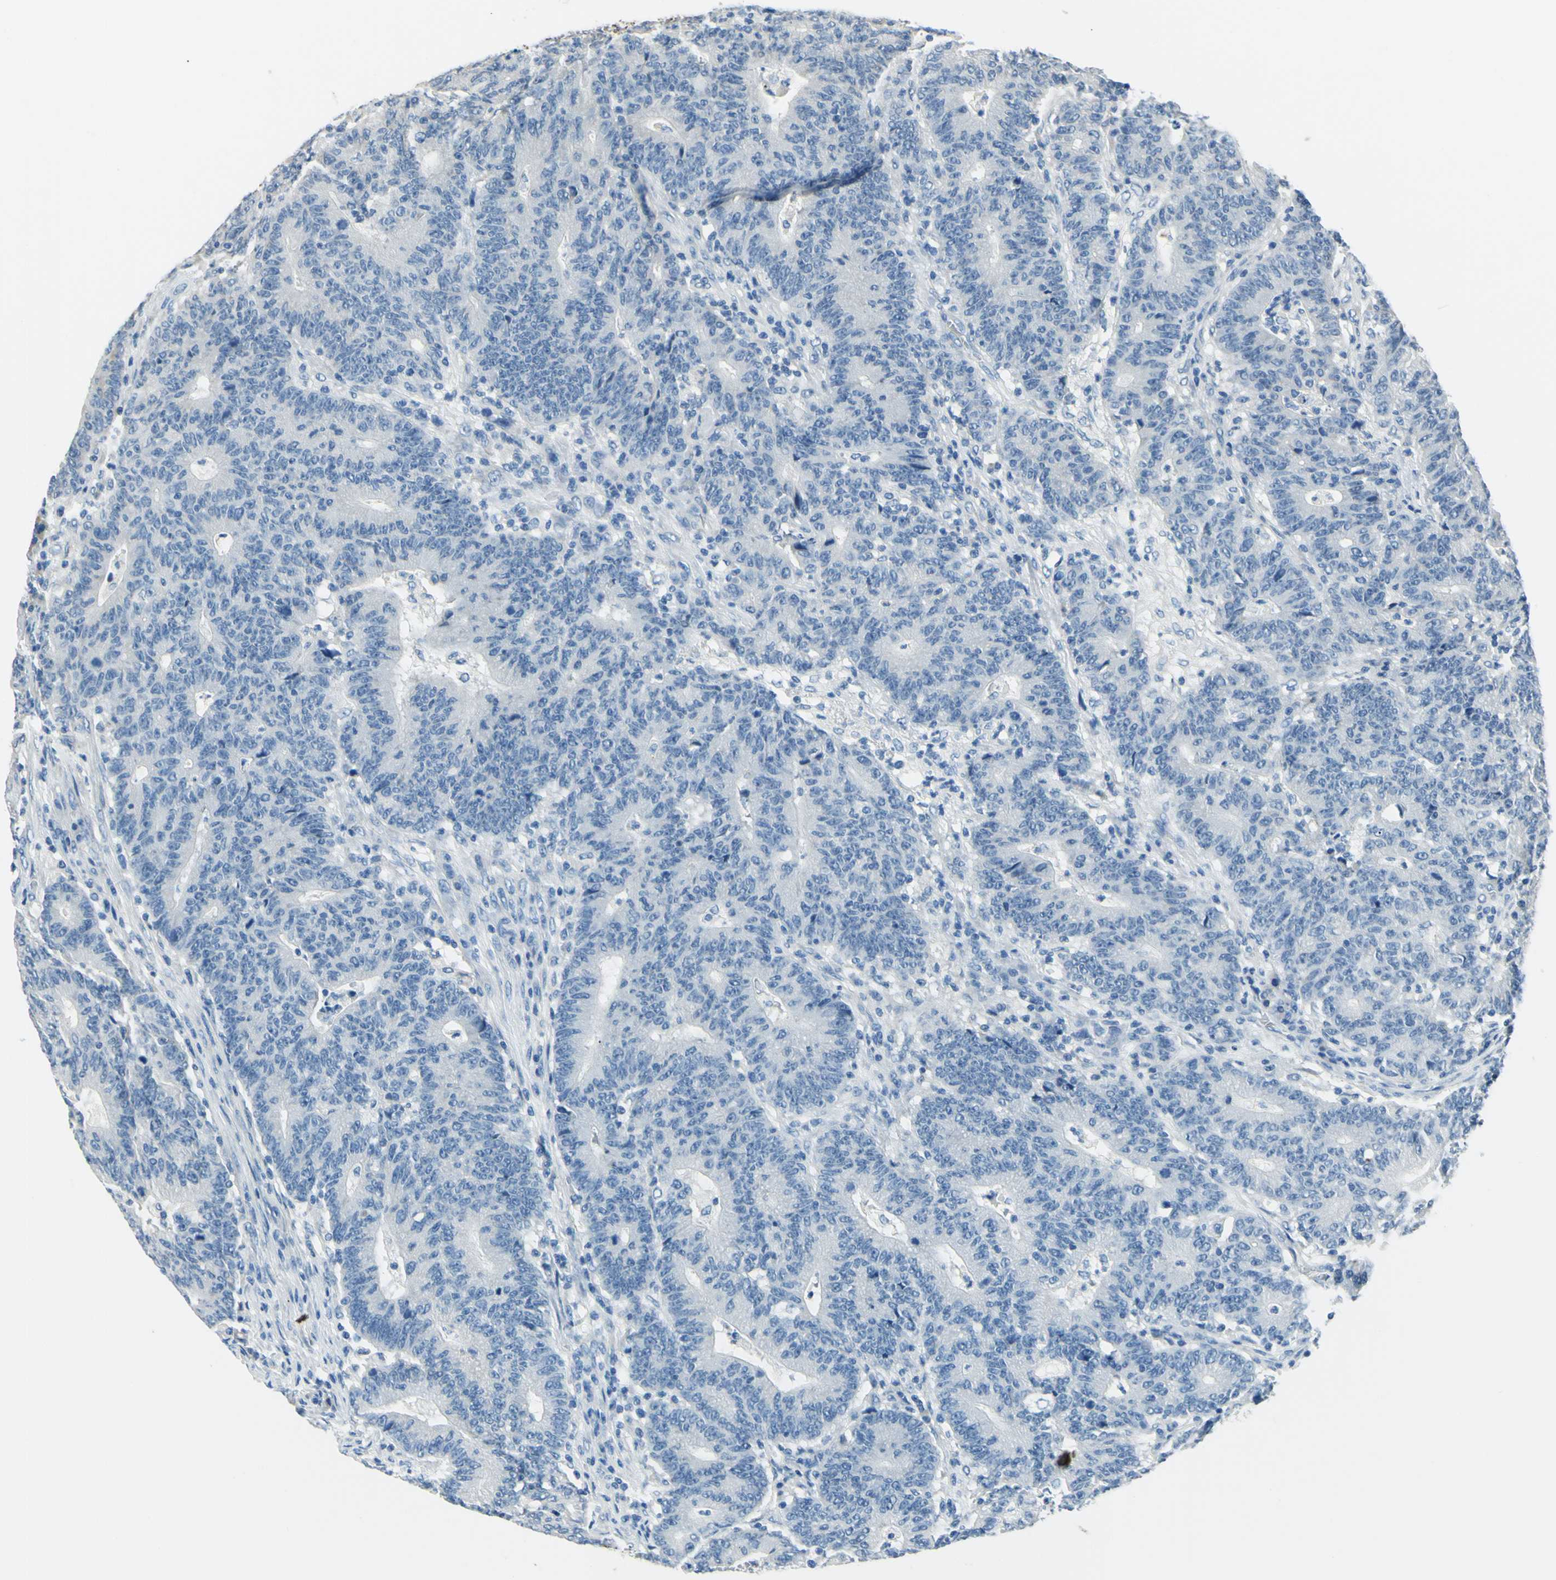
{"staining": {"intensity": "negative", "quantity": "none", "location": "none"}, "tissue": "colorectal cancer", "cell_type": "Tumor cells", "image_type": "cancer", "snomed": [{"axis": "morphology", "description": "Normal tissue, NOS"}, {"axis": "morphology", "description": "Adenocarcinoma, NOS"}, {"axis": "topography", "description": "Colon"}], "caption": "A high-resolution micrograph shows immunohistochemistry staining of colorectal adenocarcinoma, which displays no significant positivity in tumor cells. The staining was performed using DAB (3,3'-diaminobenzidine) to visualize the protein expression in brown, while the nuclei were stained in blue with hematoxylin (Magnification: 20x).", "gene": "MAVS", "patient": {"sex": "female", "age": 75}}